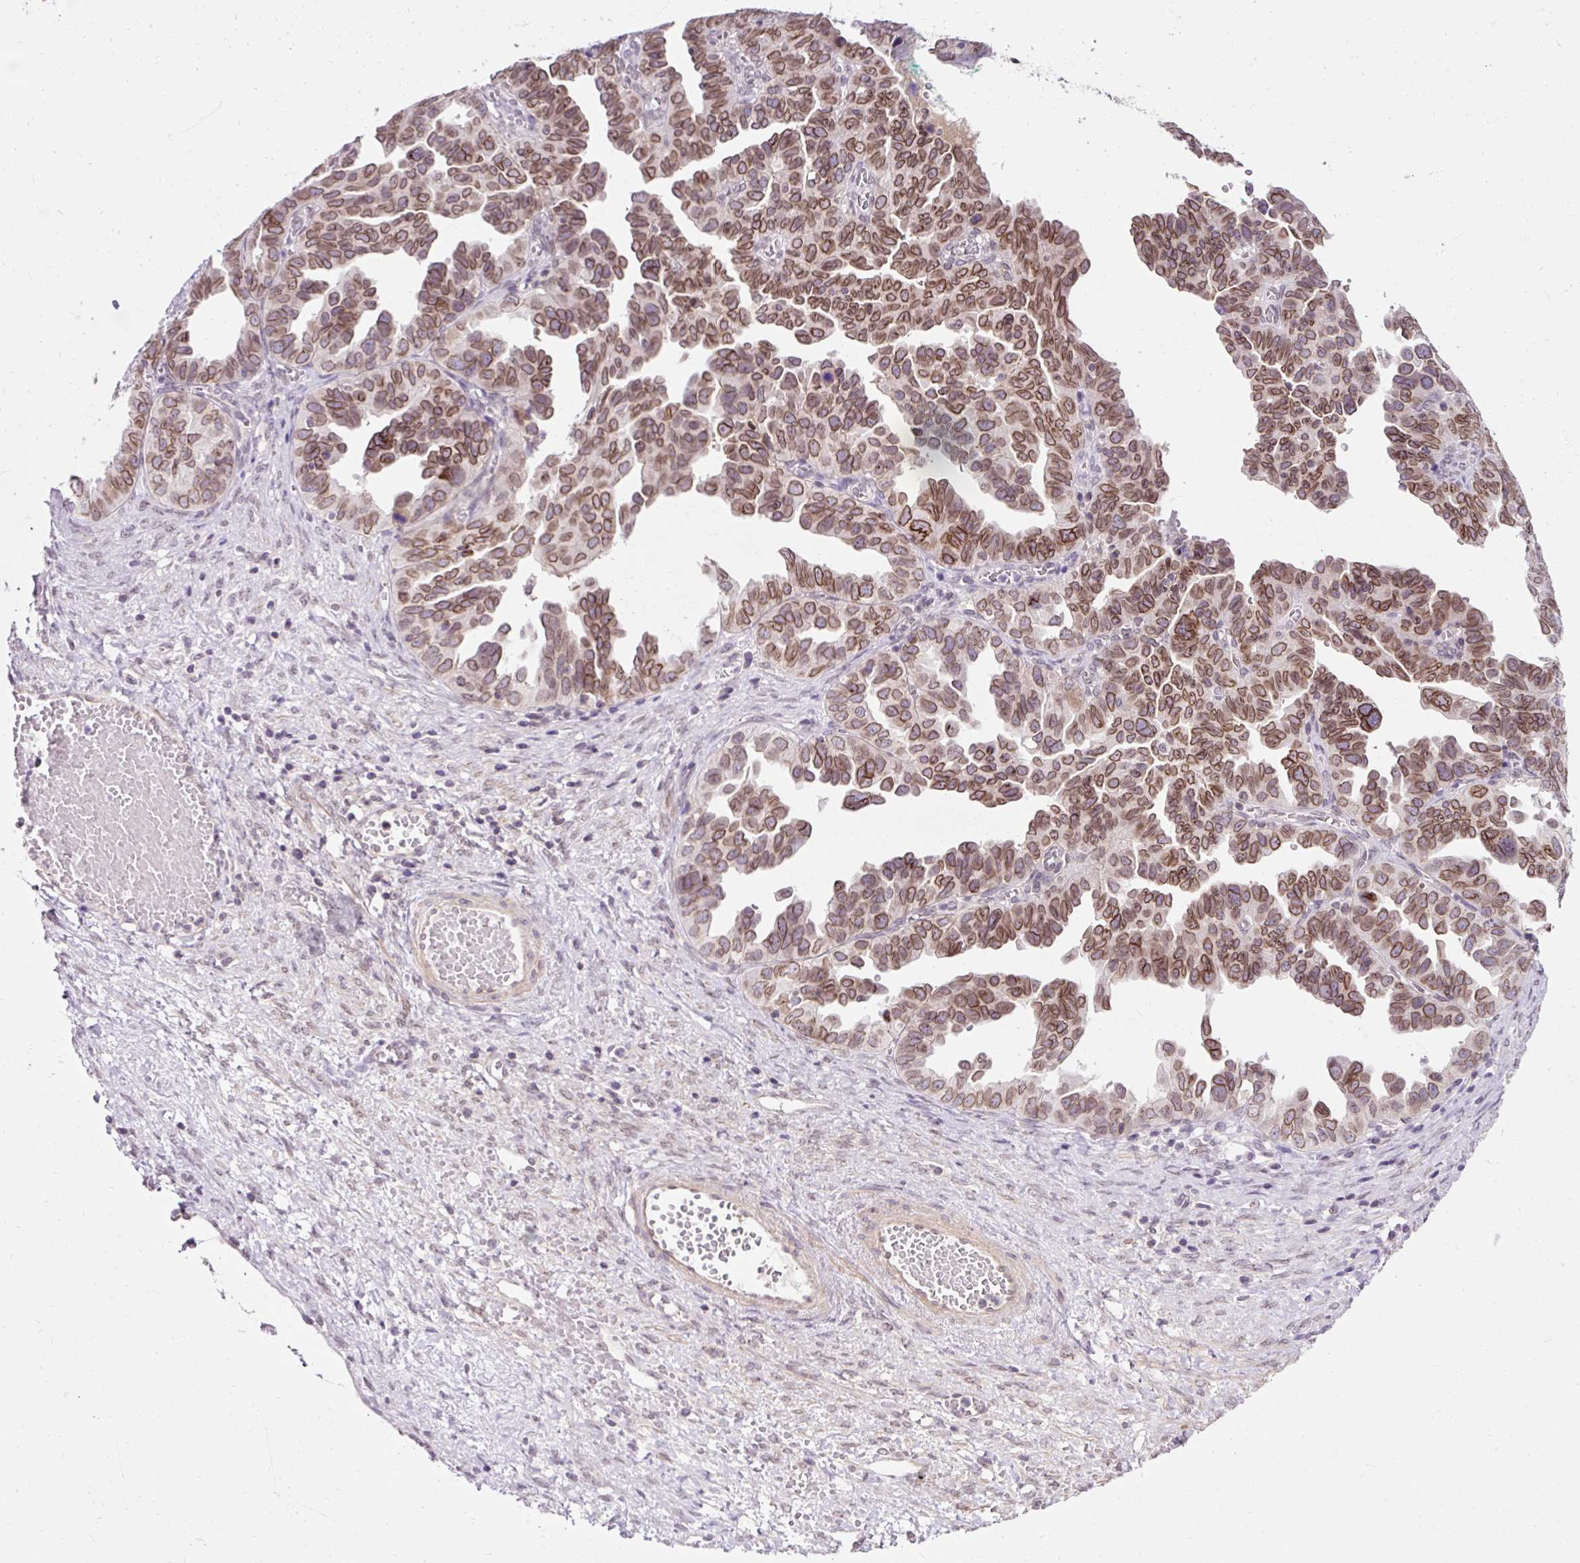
{"staining": {"intensity": "moderate", "quantity": ">75%", "location": "cytoplasmic/membranous,nuclear"}, "tissue": "ovarian cancer", "cell_type": "Tumor cells", "image_type": "cancer", "snomed": [{"axis": "morphology", "description": "Cystadenocarcinoma, serous, NOS"}, {"axis": "topography", "description": "Ovary"}], "caption": "DAB (3,3'-diaminobenzidine) immunohistochemical staining of ovarian cancer (serous cystadenocarcinoma) shows moderate cytoplasmic/membranous and nuclear protein positivity in approximately >75% of tumor cells. Nuclei are stained in blue.", "gene": "ZNF610", "patient": {"sex": "female", "age": 64}}